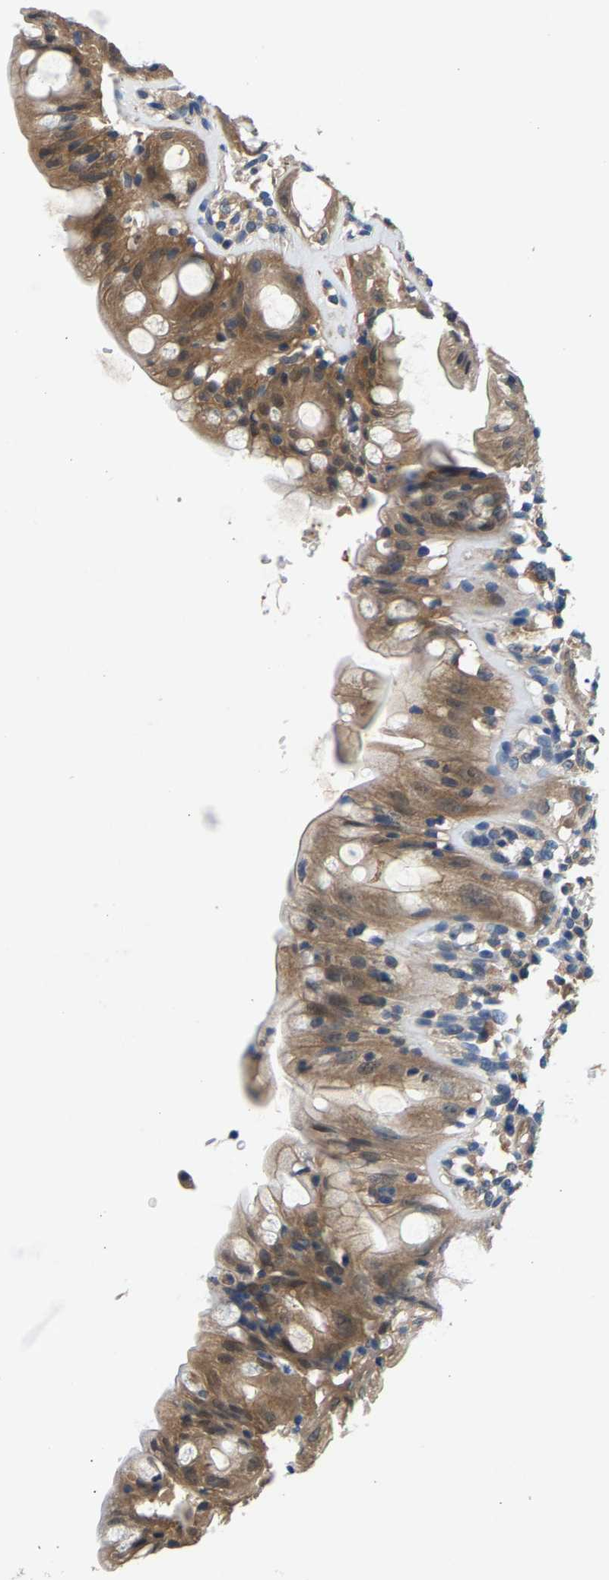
{"staining": {"intensity": "moderate", "quantity": ">75%", "location": "cytoplasmic/membranous"}, "tissue": "rectum", "cell_type": "Glandular cells", "image_type": "normal", "snomed": [{"axis": "morphology", "description": "Normal tissue, NOS"}, {"axis": "topography", "description": "Rectum"}], "caption": "About >75% of glandular cells in normal rectum reveal moderate cytoplasmic/membranous protein positivity as visualized by brown immunohistochemical staining.", "gene": "NT5C", "patient": {"sex": "male", "age": 44}}